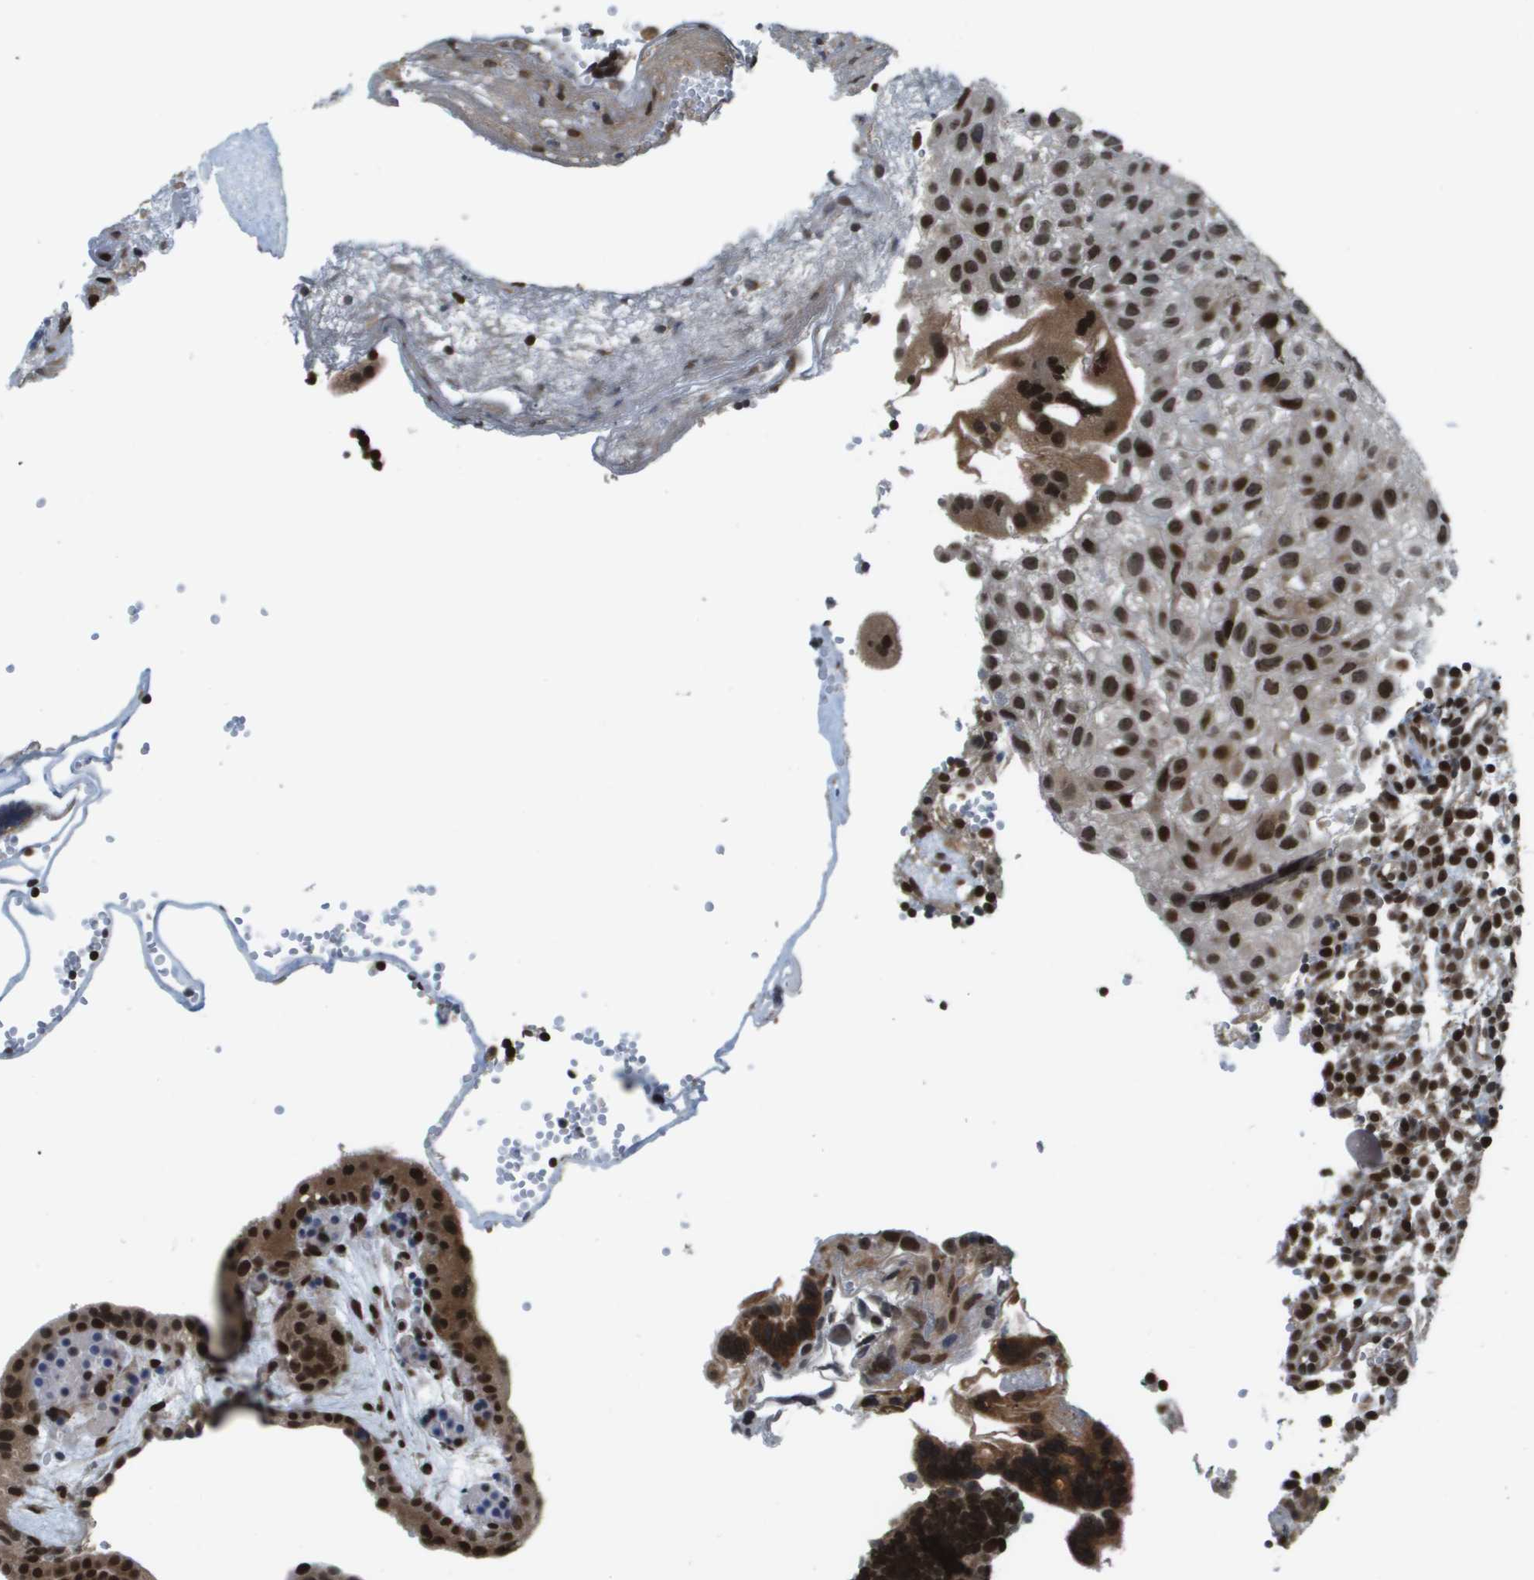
{"staining": {"intensity": "strong", "quantity": ">75%", "location": "nuclear"}, "tissue": "placenta", "cell_type": "Decidual cells", "image_type": "normal", "snomed": [{"axis": "morphology", "description": "Normal tissue, NOS"}, {"axis": "topography", "description": "Placenta"}], "caption": "This histopathology image exhibits benign placenta stained with IHC to label a protein in brown. The nuclear of decidual cells show strong positivity for the protein. Nuclei are counter-stained blue.", "gene": "RECQL4", "patient": {"sex": "female", "age": 18}}